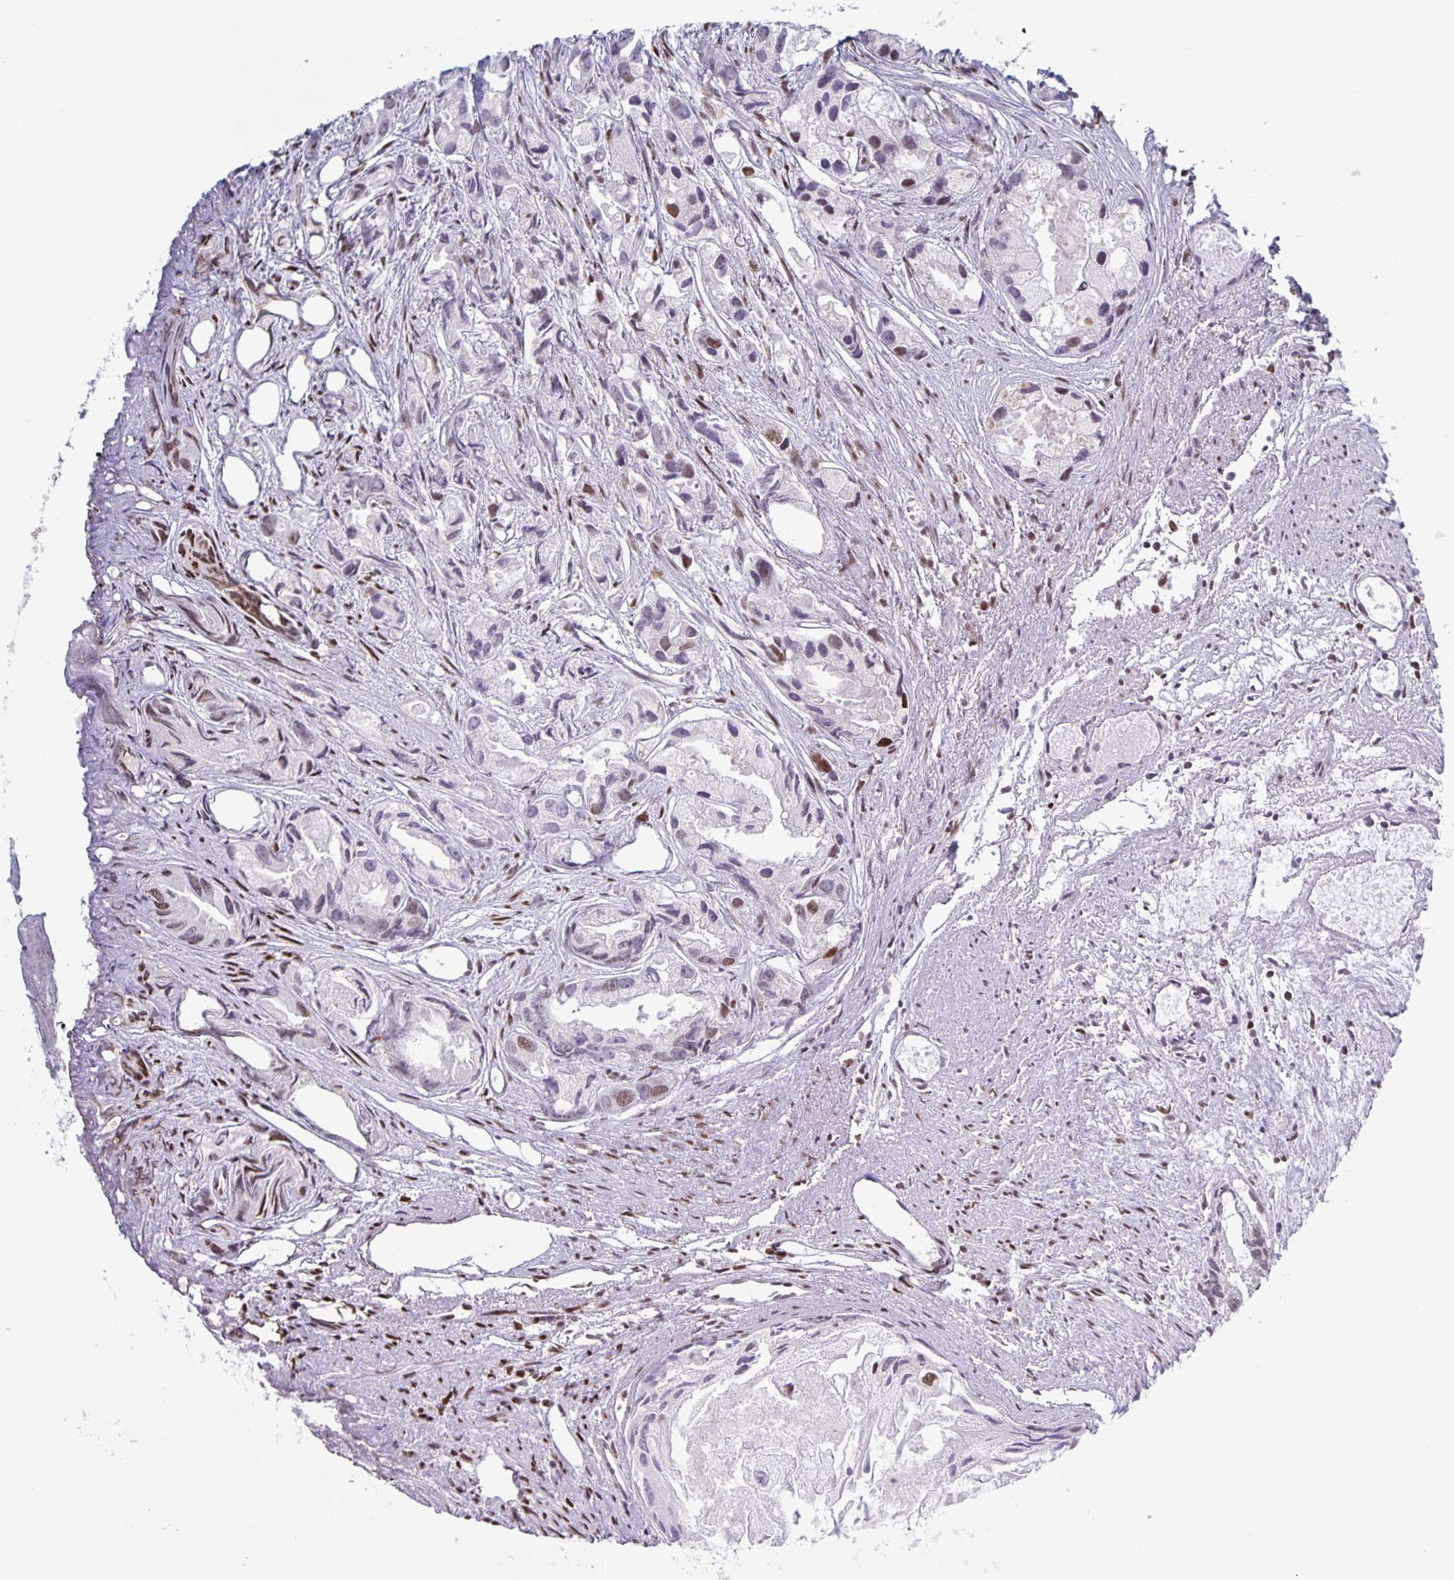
{"staining": {"intensity": "moderate", "quantity": "25%-75%", "location": "nuclear"}, "tissue": "prostate cancer", "cell_type": "Tumor cells", "image_type": "cancer", "snomed": [{"axis": "morphology", "description": "Adenocarcinoma, High grade"}, {"axis": "topography", "description": "Prostate"}], "caption": "High-power microscopy captured an immunohistochemistry (IHC) photomicrograph of prostate cancer (adenocarcinoma (high-grade)), revealing moderate nuclear staining in approximately 25%-75% of tumor cells. The staining is performed using DAB brown chromogen to label protein expression. The nuclei are counter-stained blue using hematoxylin.", "gene": "JUND", "patient": {"sex": "male", "age": 84}}